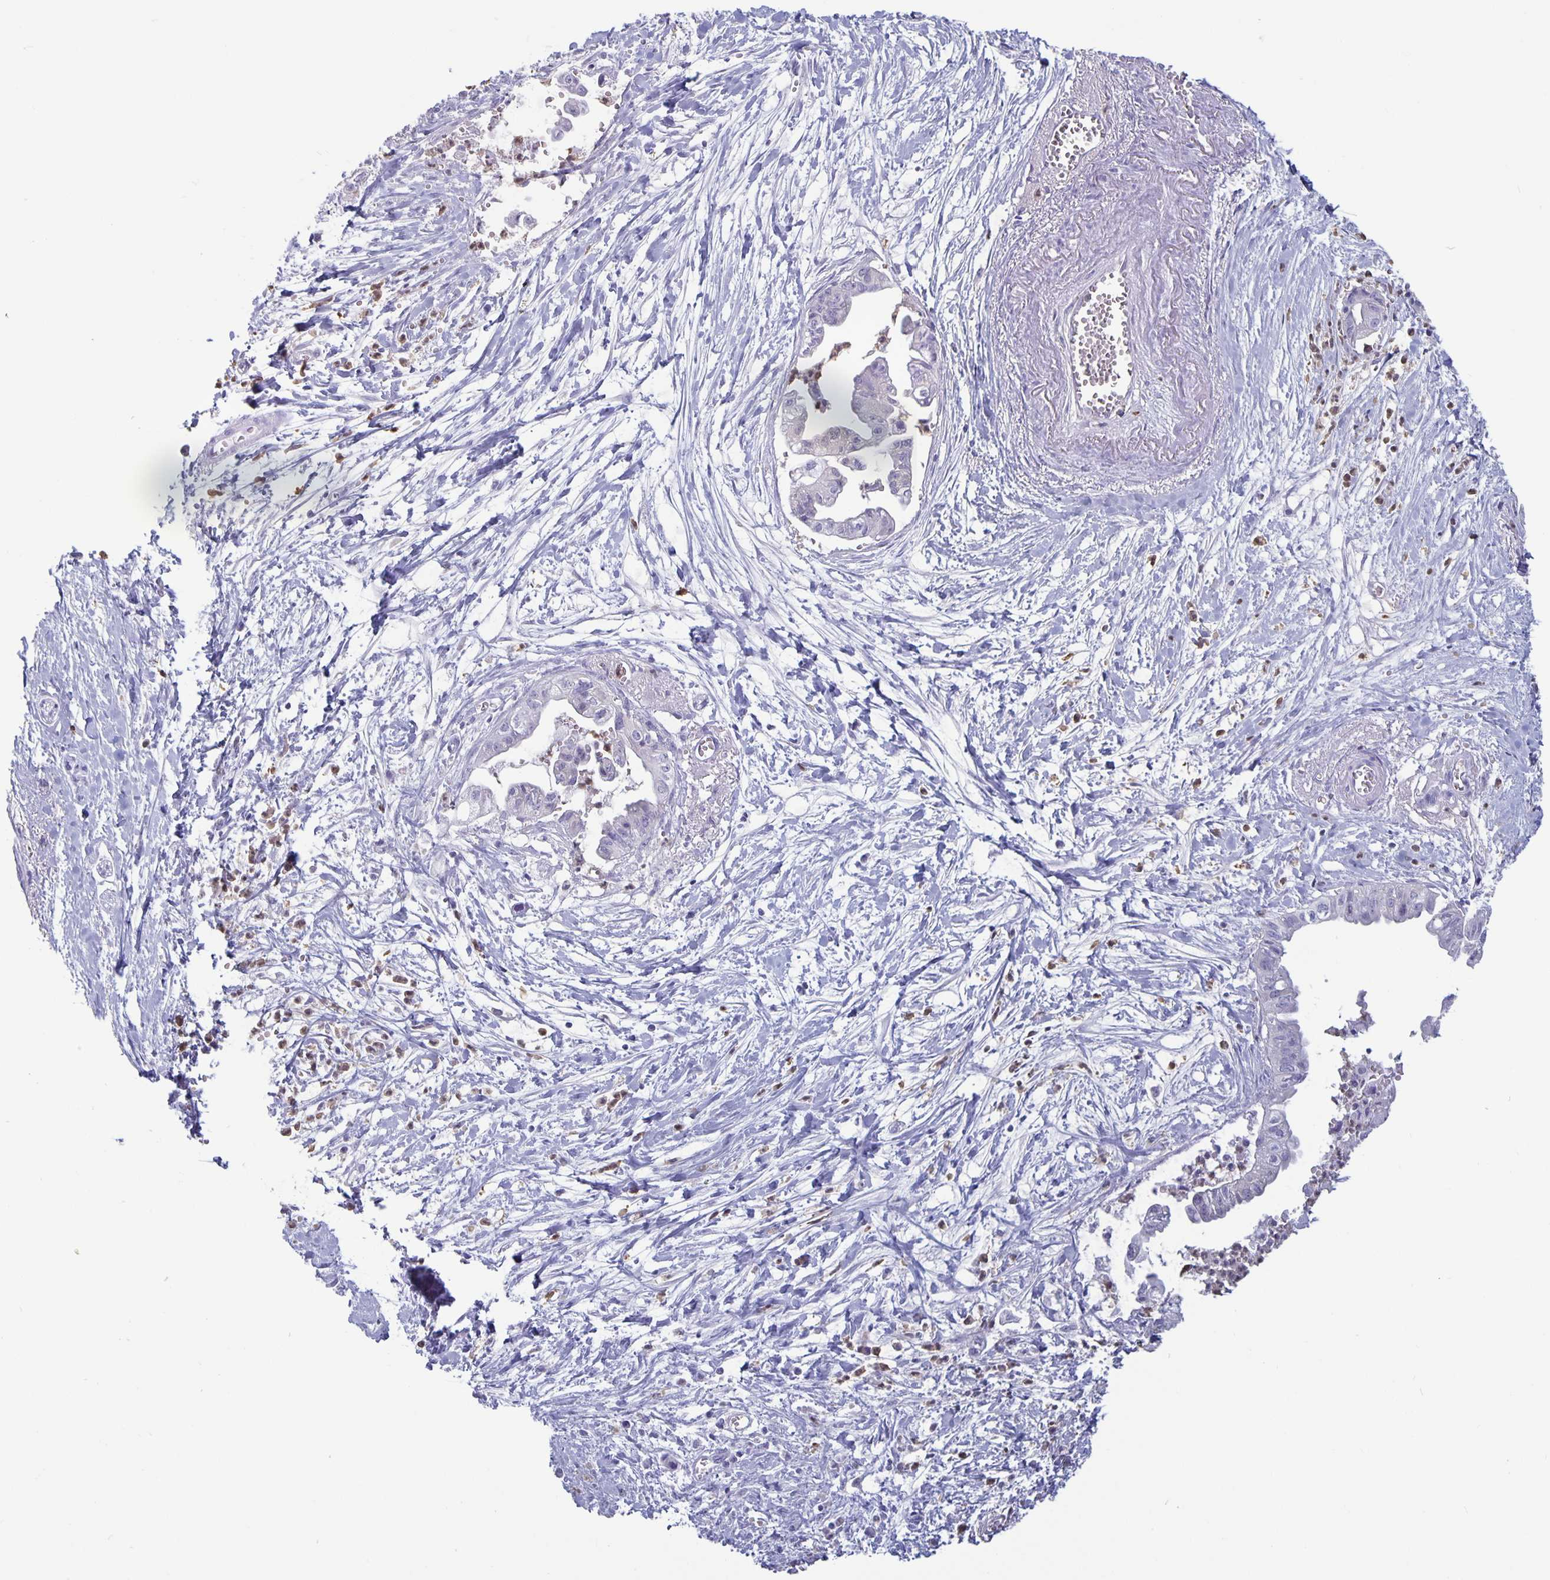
{"staining": {"intensity": "negative", "quantity": "none", "location": "none"}, "tissue": "pancreatic cancer", "cell_type": "Tumor cells", "image_type": "cancer", "snomed": [{"axis": "morphology", "description": "Adenocarcinoma, NOS"}, {"axis": "topography", "description": "Pancreas"}], "caption": "Pancreatic cancer (adenocarcinoma) was stained to show a protein in brown. There is no significant staining in tumor cells.", "gene": "PLCB3", "patient": {"sex": "male", "age": 71}}